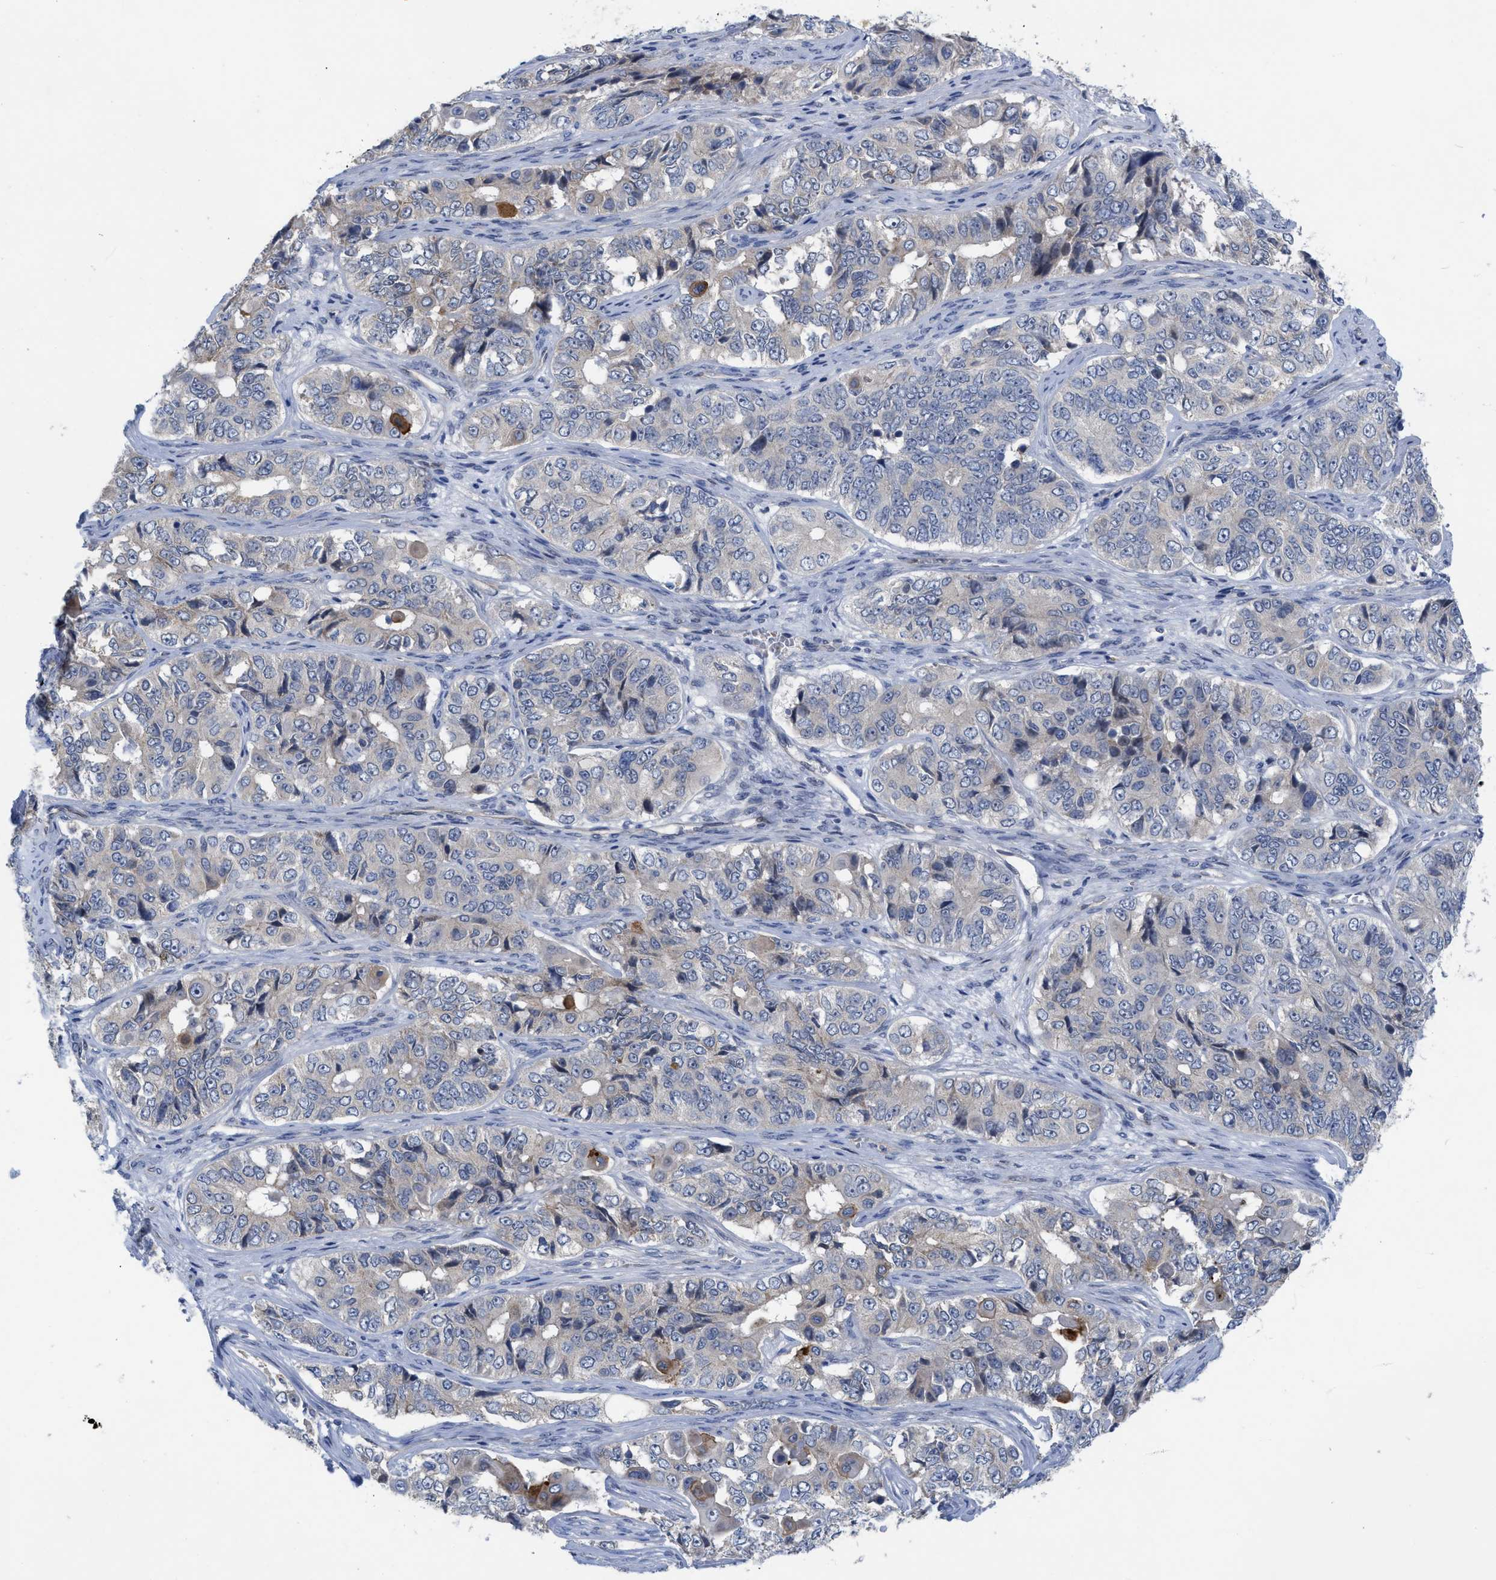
{"staining": {"intensity": "moderate", "quantity": "<25%", "location": "cytoplasmic/membranous"}, "tissue": "ovarian cancer", "cell_type": "Tumor cells", "image_type": "cancer", "snomed": [{"axis": "morphology", "description": "Carcinoma, endometroid"}, {"axis": "topography", "description": "Ovary"}], "caption": "Immunohistochemical staining of endometroid carcinoma (ovarian) demonstrates low levels of moderate cytoplasmic/membranous expression in about <25% of tumor cells.", "gene": "NDEL1", "patient": {"sex": "female", "age": 51}}